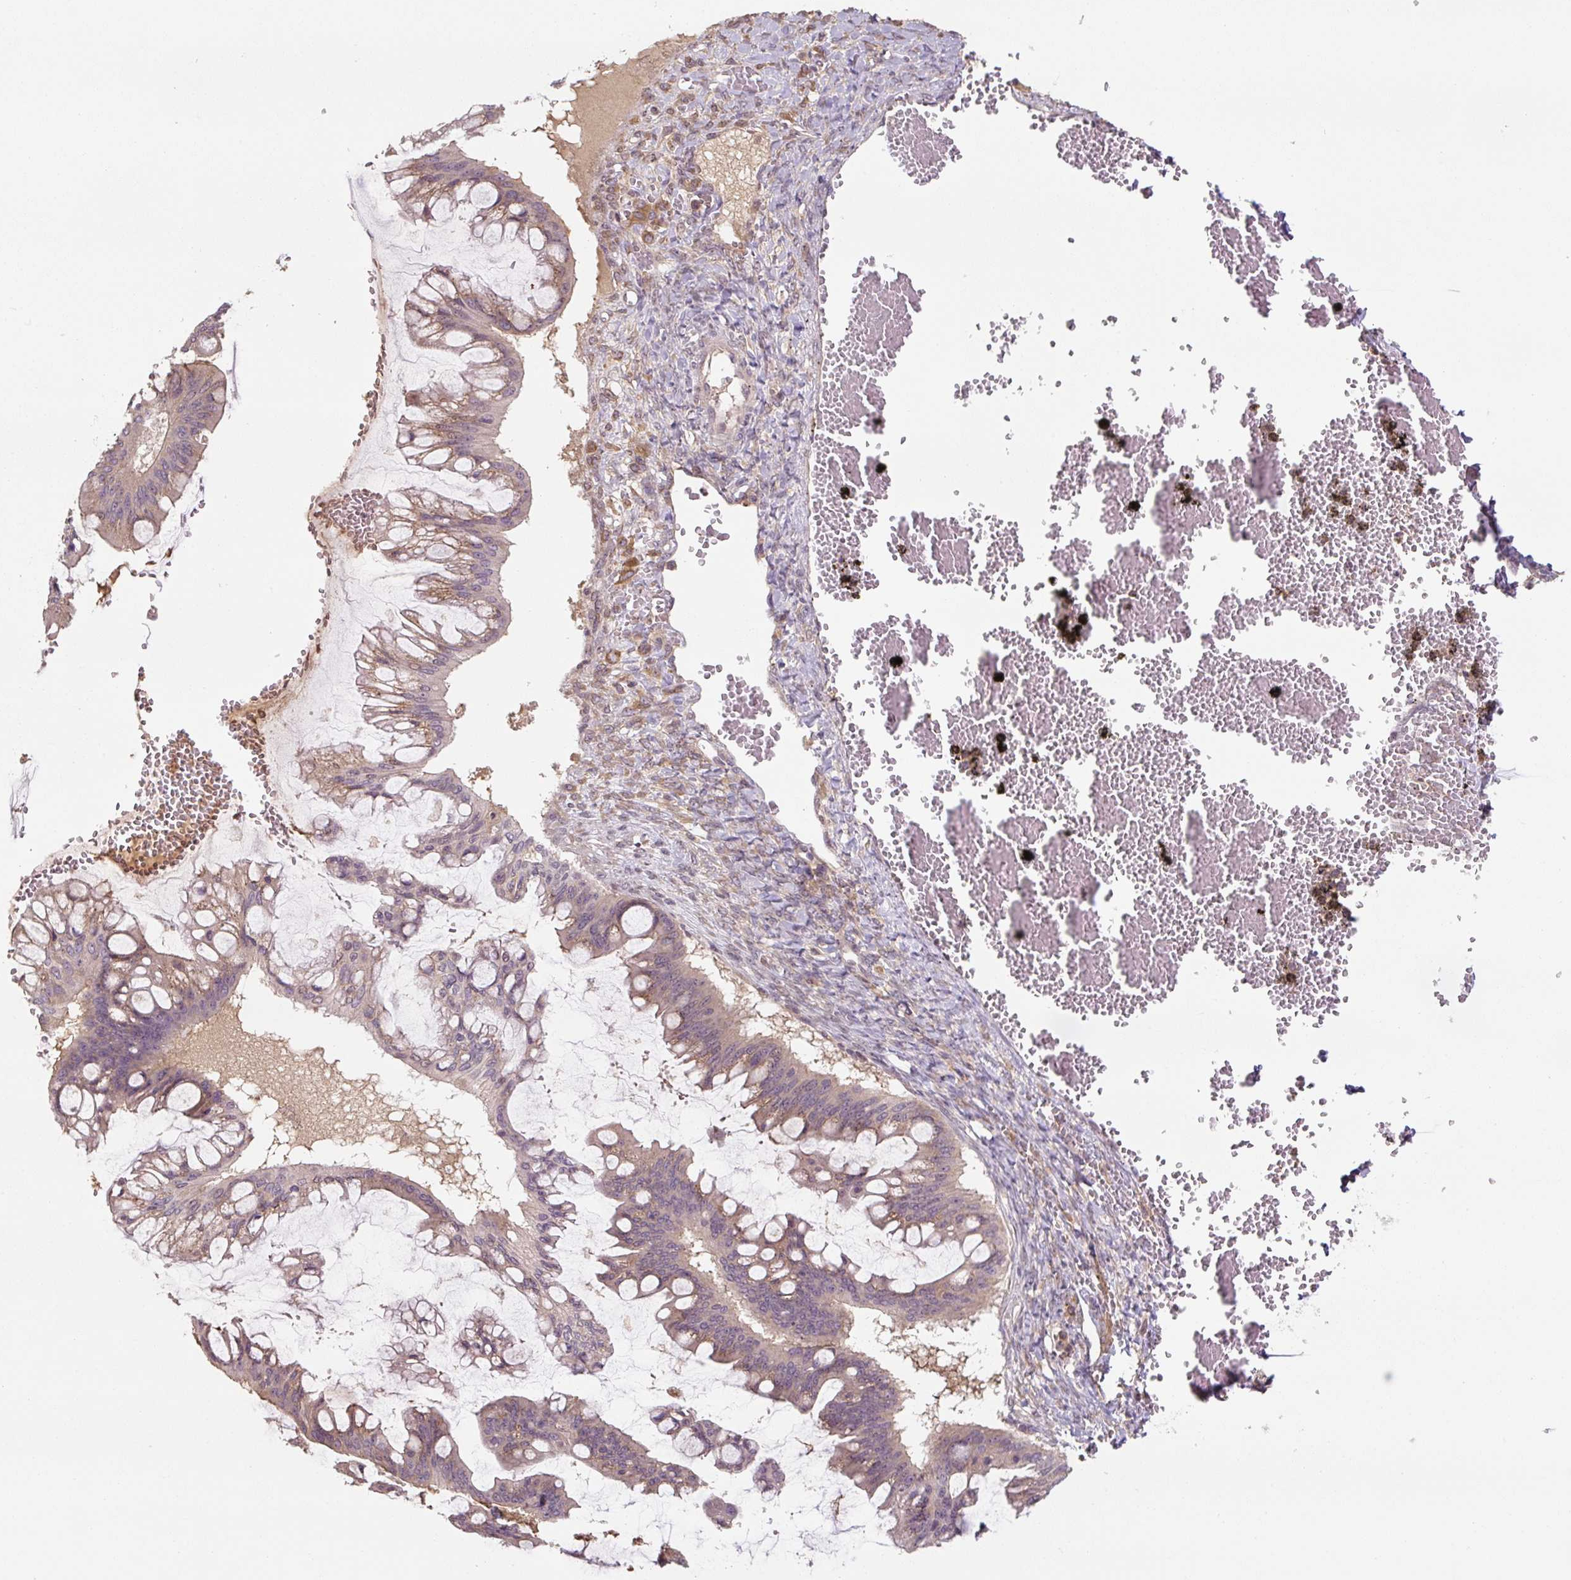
{"staining": {"intensity": "weak", "quantity": "<25%", "location": "cytoplasmic/membranous"}, "tissue": "ovarian cancer", "cell_type": "Tumor cells", "image_type": "cancer", "snomed": [{"axis": "morphology", "description": "Cystadenocarcinoma, mucinous, NOS"}, {"axis": "topography", "description": "Ovary"}], "caption": "An immunohistochemistry (IHC) photomicrograph of mucinous cystadenocarcinoma (ovarian) is shown. There is no staining in tumor cells of mucinous cystadenocarcinoma (ovarian).", "gene": "C2orf73", "patient": {"sex": "female", "age": 73}}